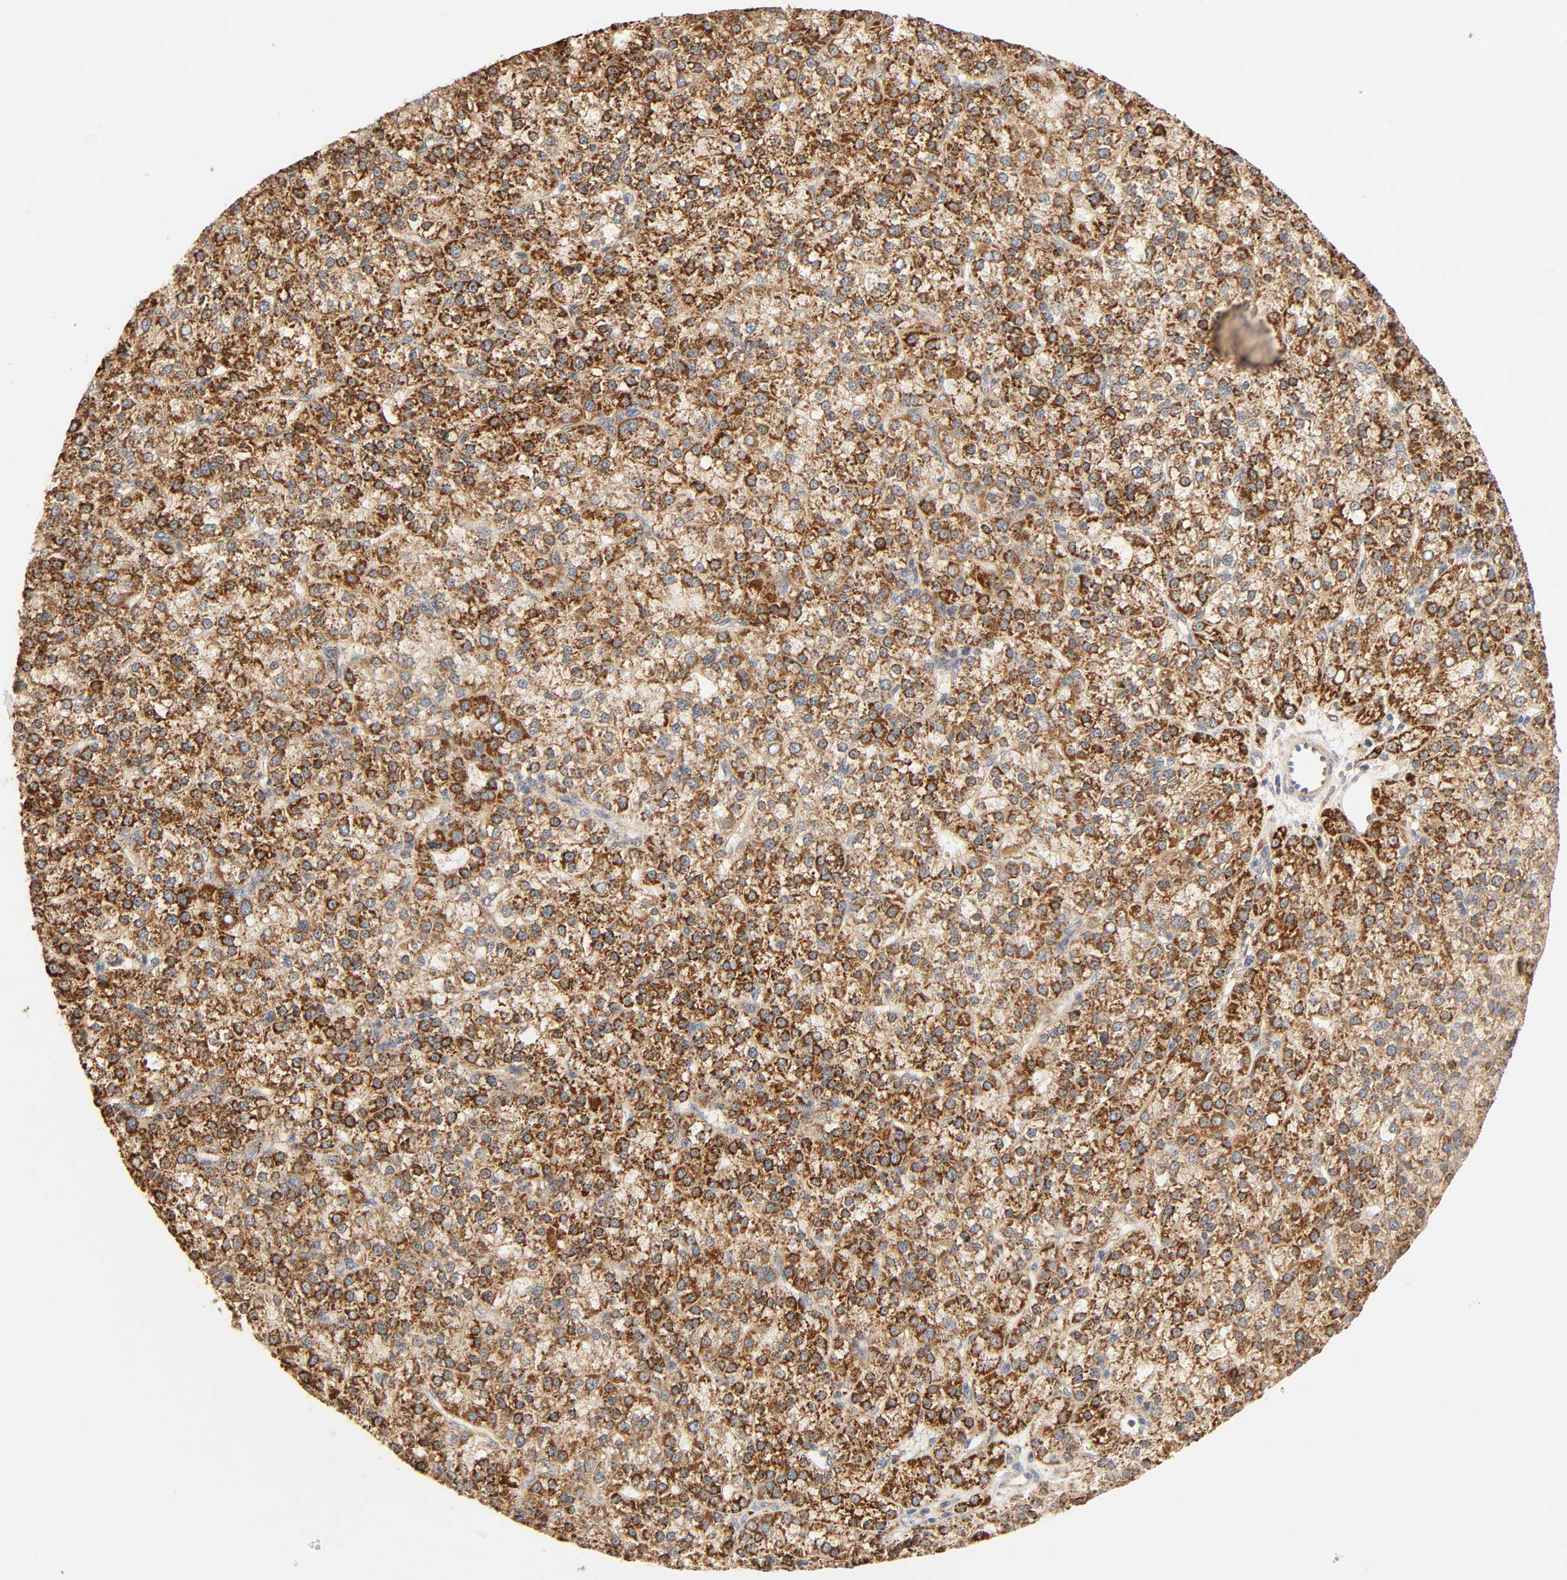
{"staining": {"intensity": "strong", "quantity": ">75%", "location": "cytoplasmic/membranous"}, "tissue": "liver cancer", "cell_type": "Tumor cells", "image_type": "cancer", "snomed": [{"axis": "morphology", "description": "Carcinoma, Hepatocellular, NOS"}, {"axis": "topography", "description": "Liver"}], "caption": "Hepatocellular carcinoma (liver) was stained to show a protein in brown. There is high levels of strong cytoplasmic/membranous staining in about >75% of tumor cells.", "gene": "MAPK6", "patient": {"sex": "female", "age": 58}}